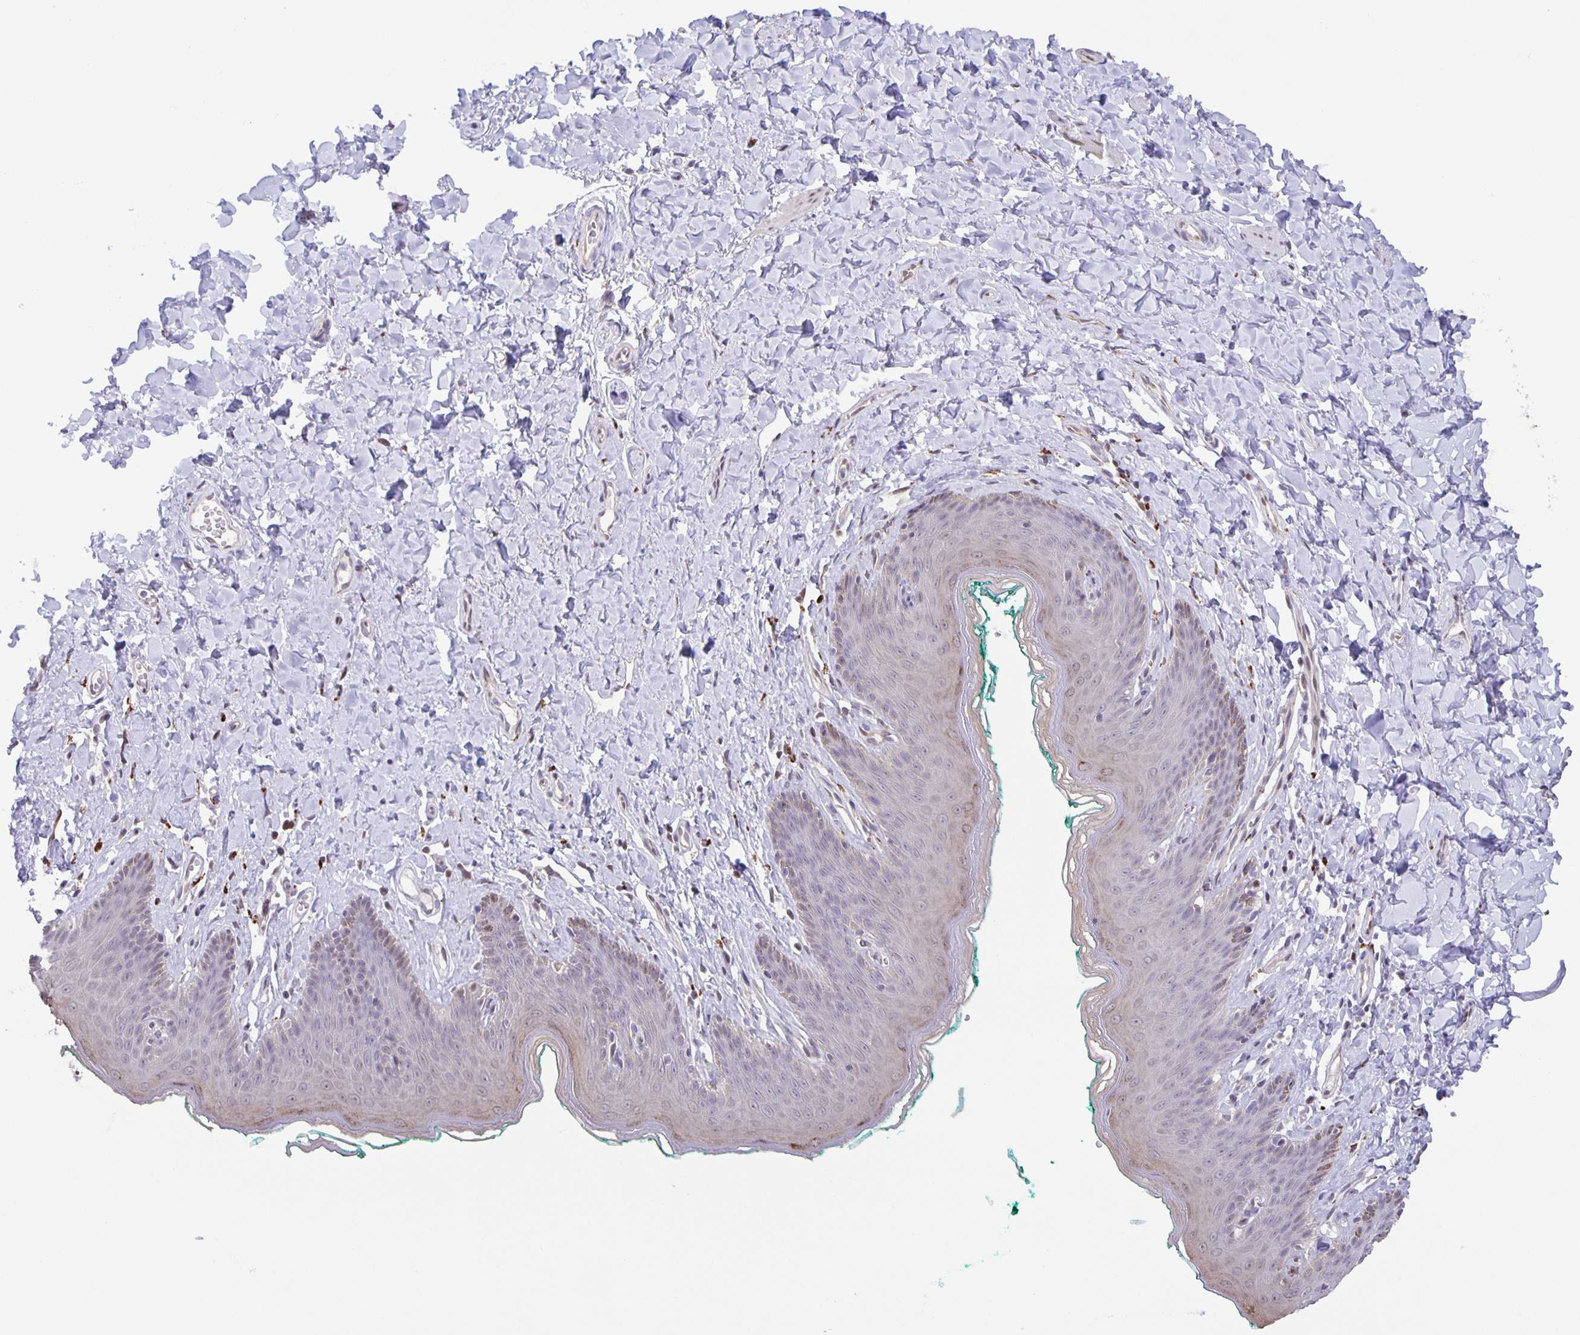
{"staining": {"intensity": "weak", "quantity": "25%-75%", "location": "cytoplasmic/membranous,nuclear"}, "tissue": "skin", "cell_type": "Epidermal cells", "image_type": "normal", "snomed": [{"axis": "morphology", "description": "Normal tissue, NOS"}, {"axis": "topography", "description": "Vulva"}, {"axis": "topography", "description": "Peripheral nerve tissue"}], "caption": "This micrograph shows unremarkable skin stained with IHC to label a protein in brown. The cytoplasmic/membranous,nuclear of epidermal cells show weak positivity for the protein. Nuclei are counter-stained blue.", "gene": "MAPK12", "patient": {"sex": "female", "age": 66}}